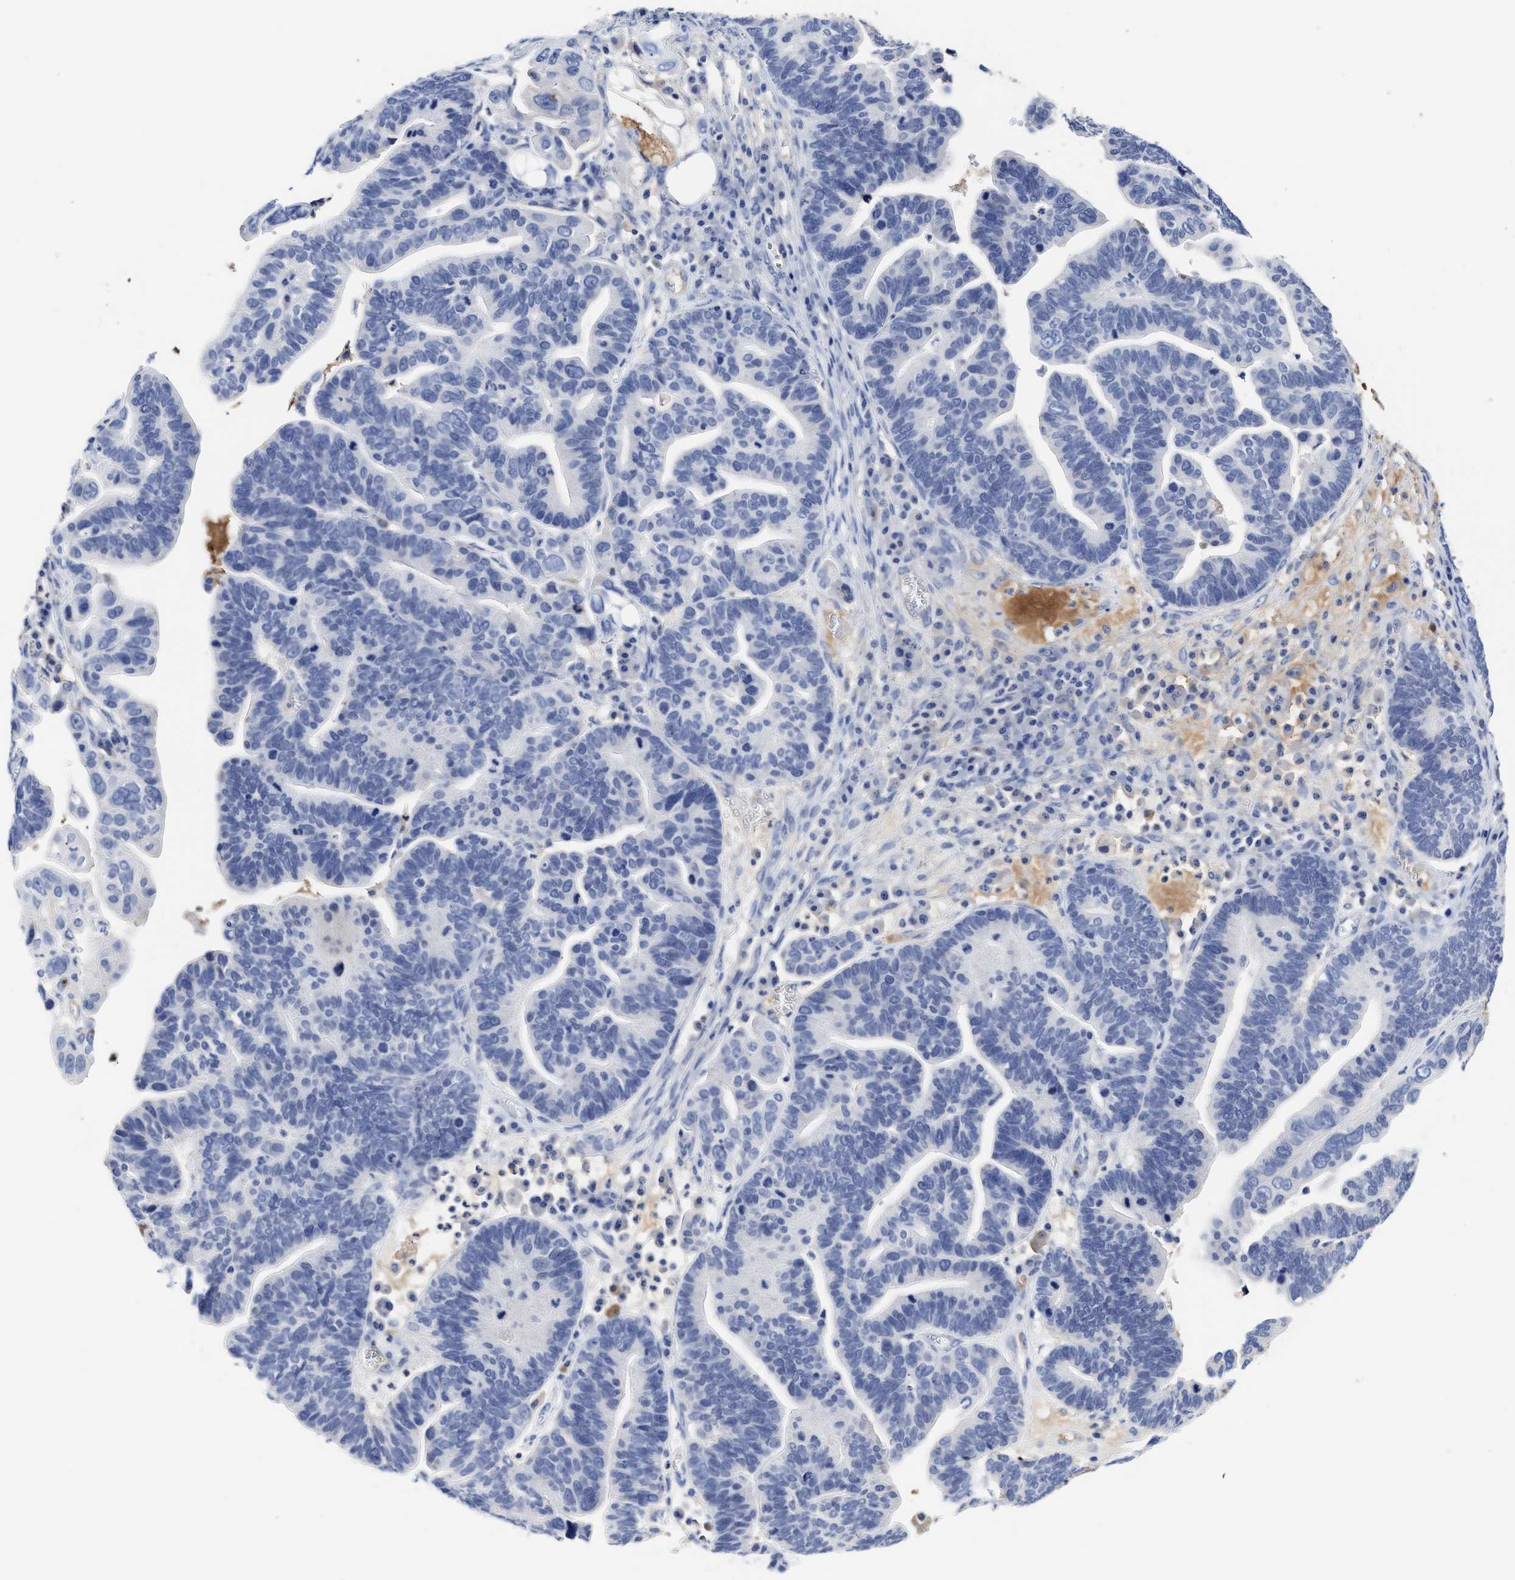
{"staining": {"intensity": "negative", "quantity": "none", "location": "none"}, "tissue": "ovarian cancer", "cell_type": "Tumor cells", "image_type": "cancer", "snomed": [{"axis": "morphology", "description": "Cystadenocarcinoma, serous, NOS"}, {"axis": "topography", "description": "Ovary"}], "caption": "Immunohistochemical staining of human ovarian serous cystadenocarcinoma shows no significant expression in tumor cells.", "gene": "C2", "patient": {"sex": "female", "age": 56}}